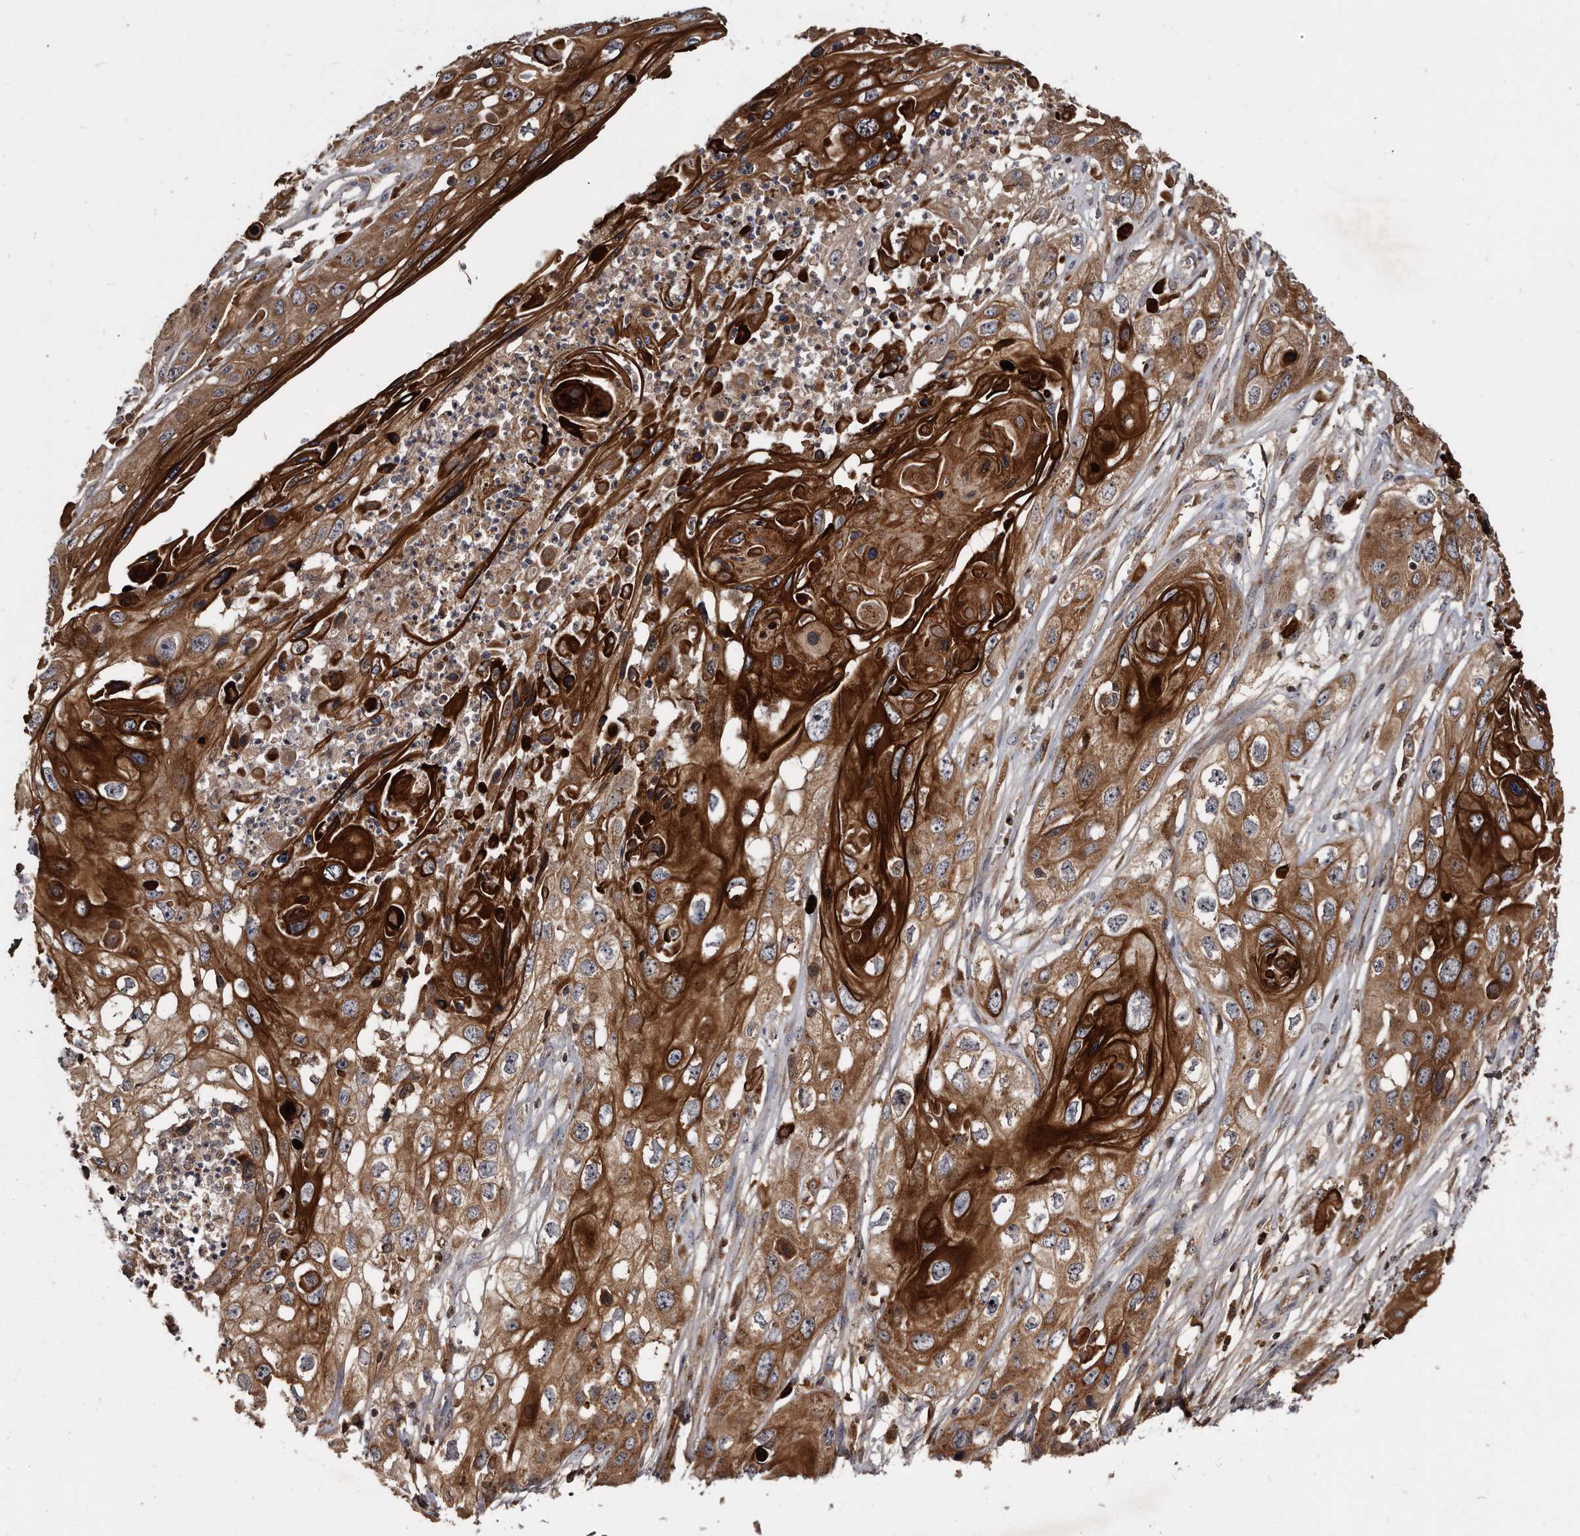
{"staining": {"intensity": "strong", "quantity": ">75%", "location": "cytoplasmic/membranous"}, "tissue": "skin cancer", "cell_type": "Tumor cells", "image_type": "cancer", "snomed": [{"axis": "morphology", "description": "Squamous cell carcinoma, NOS"}, {"axis": "topography", "description": "Skin"}], "caption": "Strong cytoplasmic/membranous positivity is seen in approximately >75% of tumor cells in skin squamous cell carcinoma.", "gene": "FAM136A", "patient": {"sex": "male", "age": 55}}